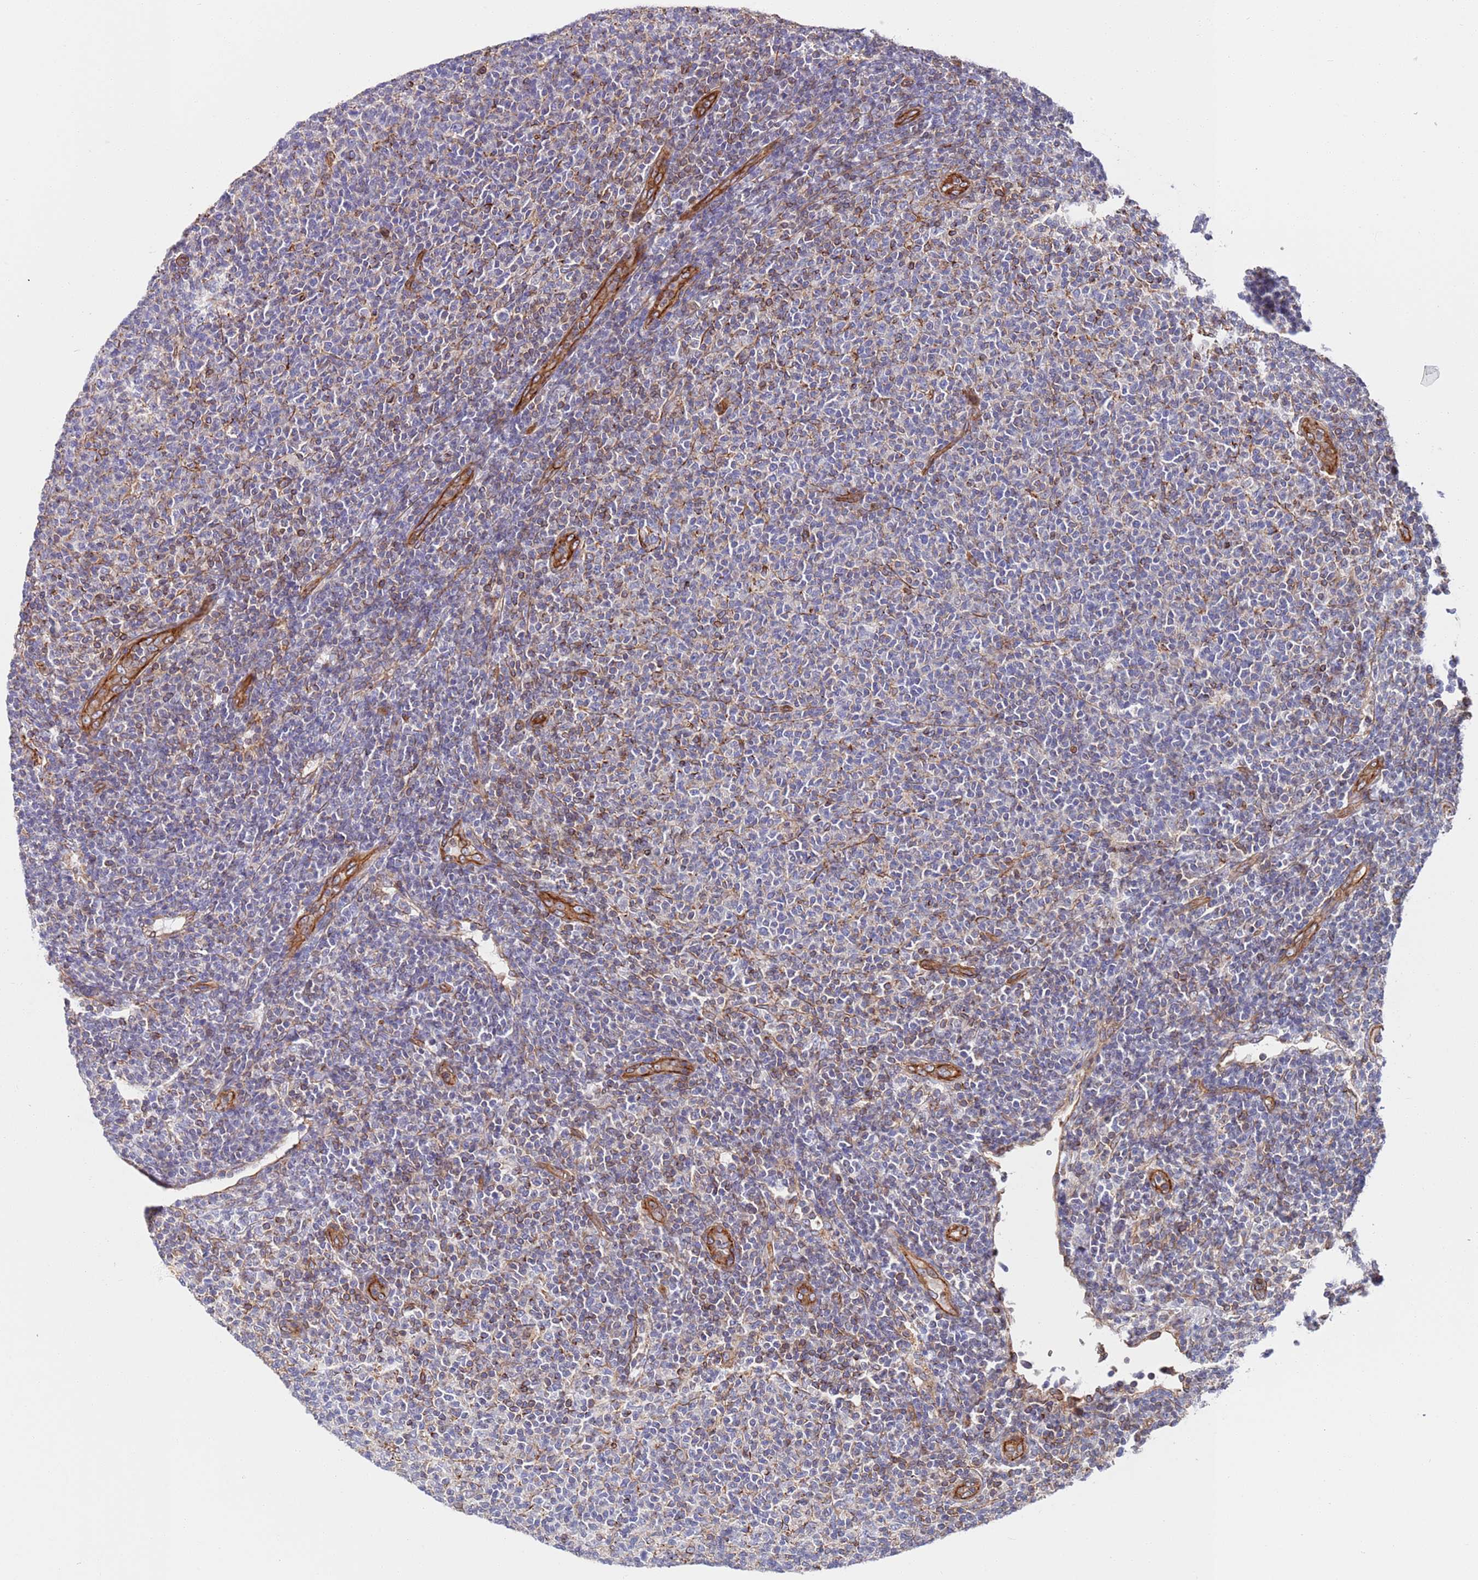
{"staining": {"intensity": "weak", "quantity": "<25%", "location": "cytoplasmic/membranous"}, "tissue": "lymphoma", "cell_type": "Tumor cells", "image_type": "cancer", "snomed": [{"axis": "morphology", "description": "Malignant lymphoma, non-Hodgkin's type, Low grade"}, {"axis": "topography", "description": "Lymph node"}], "caption": "Immunohistochemistry image of neoplastic tissue: human malignant lymphoma, non-Hodgkin's type (low-grade) stained with DAB shows no significant protein positivity in tumor cells.", "gene": "JAKMIP2", "patient": {"sex": "male", "age": 66}}